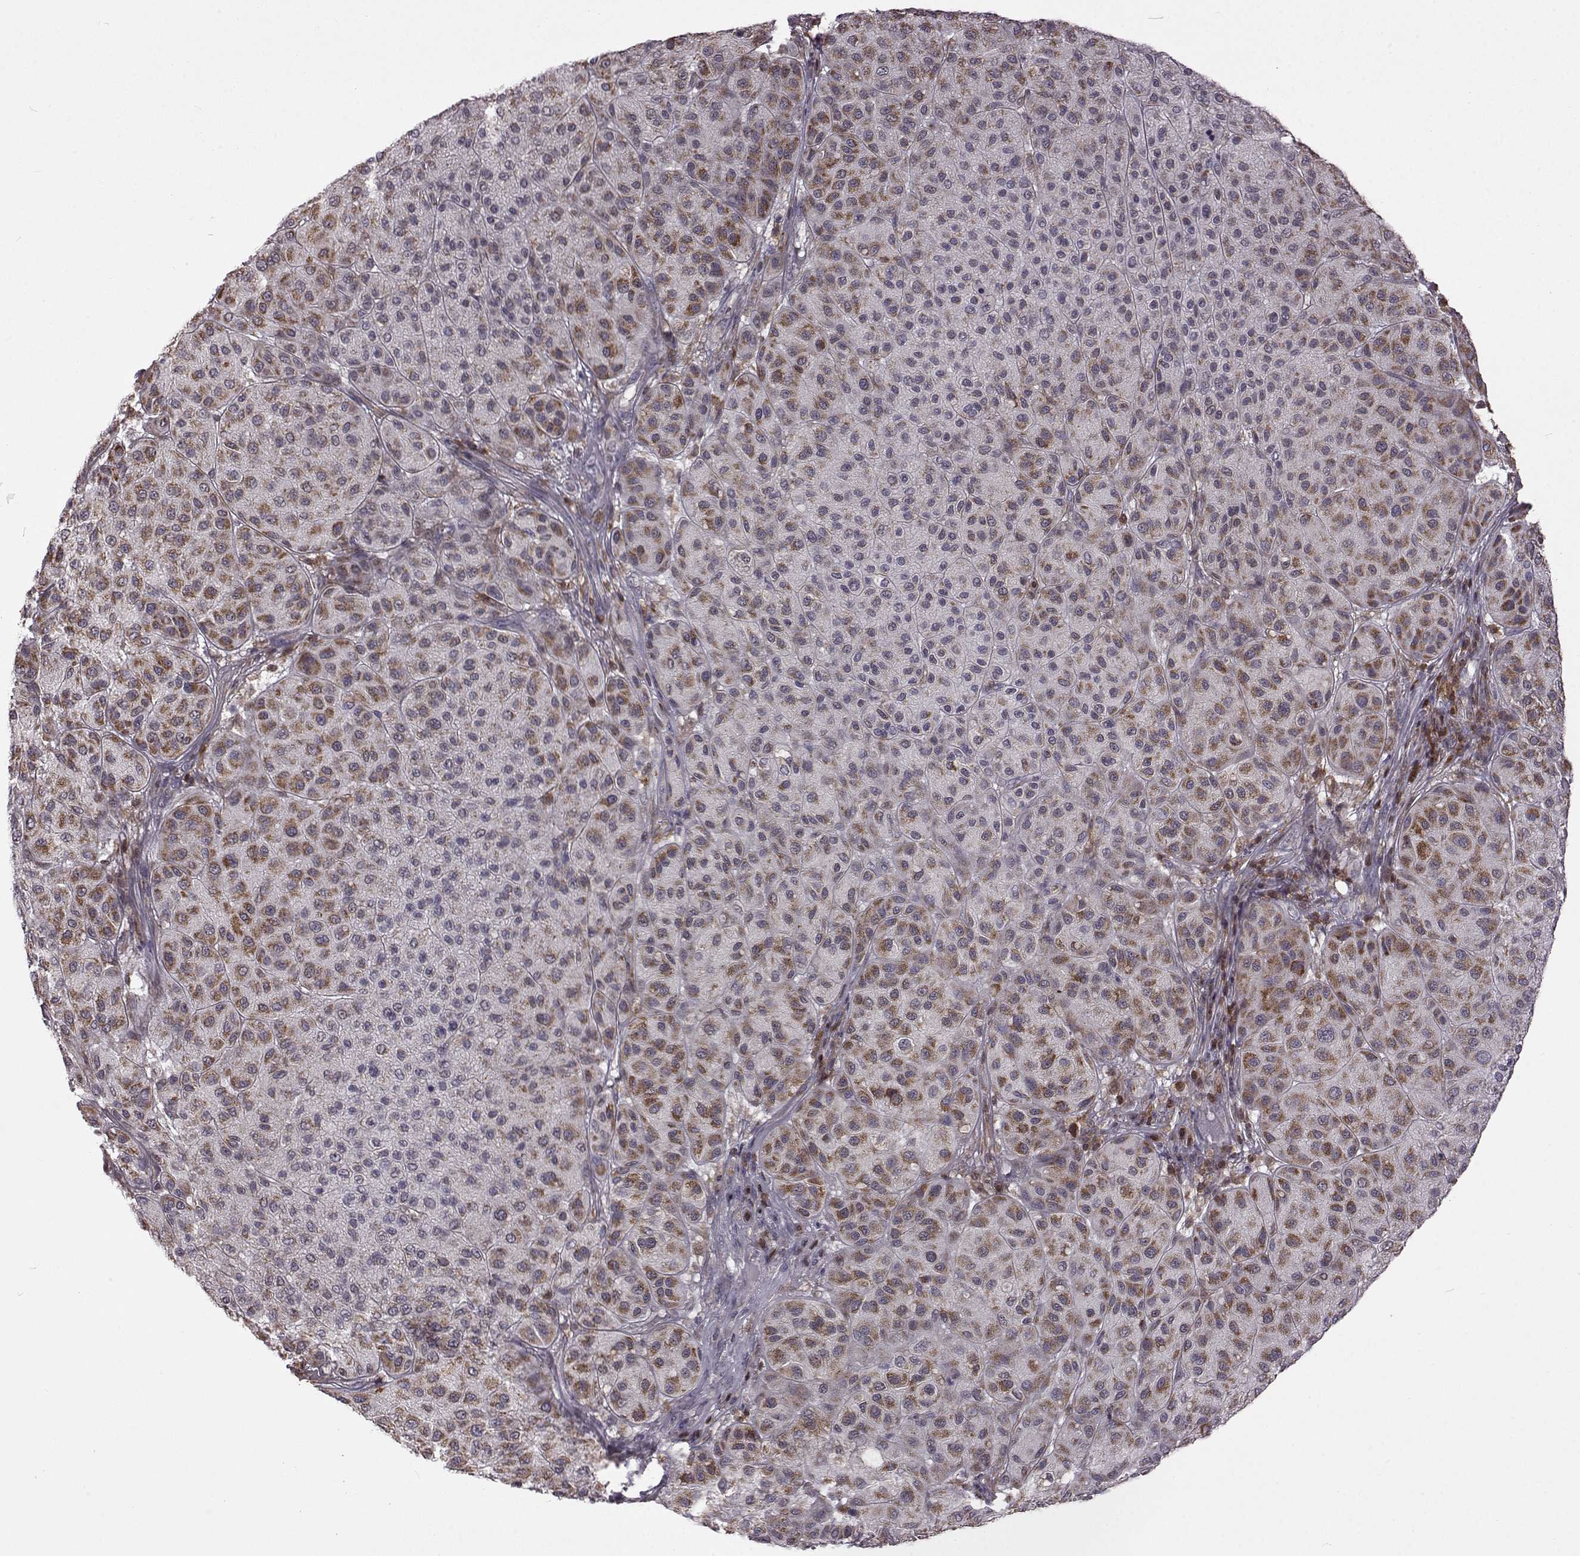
{"staining": {"intensity": "strong", "quantity": "25%-75%", "location": "cytoplasmic/membranous"}, "tissue": "melanoma", "cell_type": "Tumor cells", "image_type": "cancer", "snomed": [{"axis": "morphology", "description": "Malignant melanoma, Metastatic site"}, {"axis": "topography", "description": "Smooth muscle"}], "caption": "Strong cytoplasmic/membranous positivity is identified in about 25%-75% of tumor cells in melanoma.", "gene": "DOK2", "patient": {"sex": "male", "age": 41}}